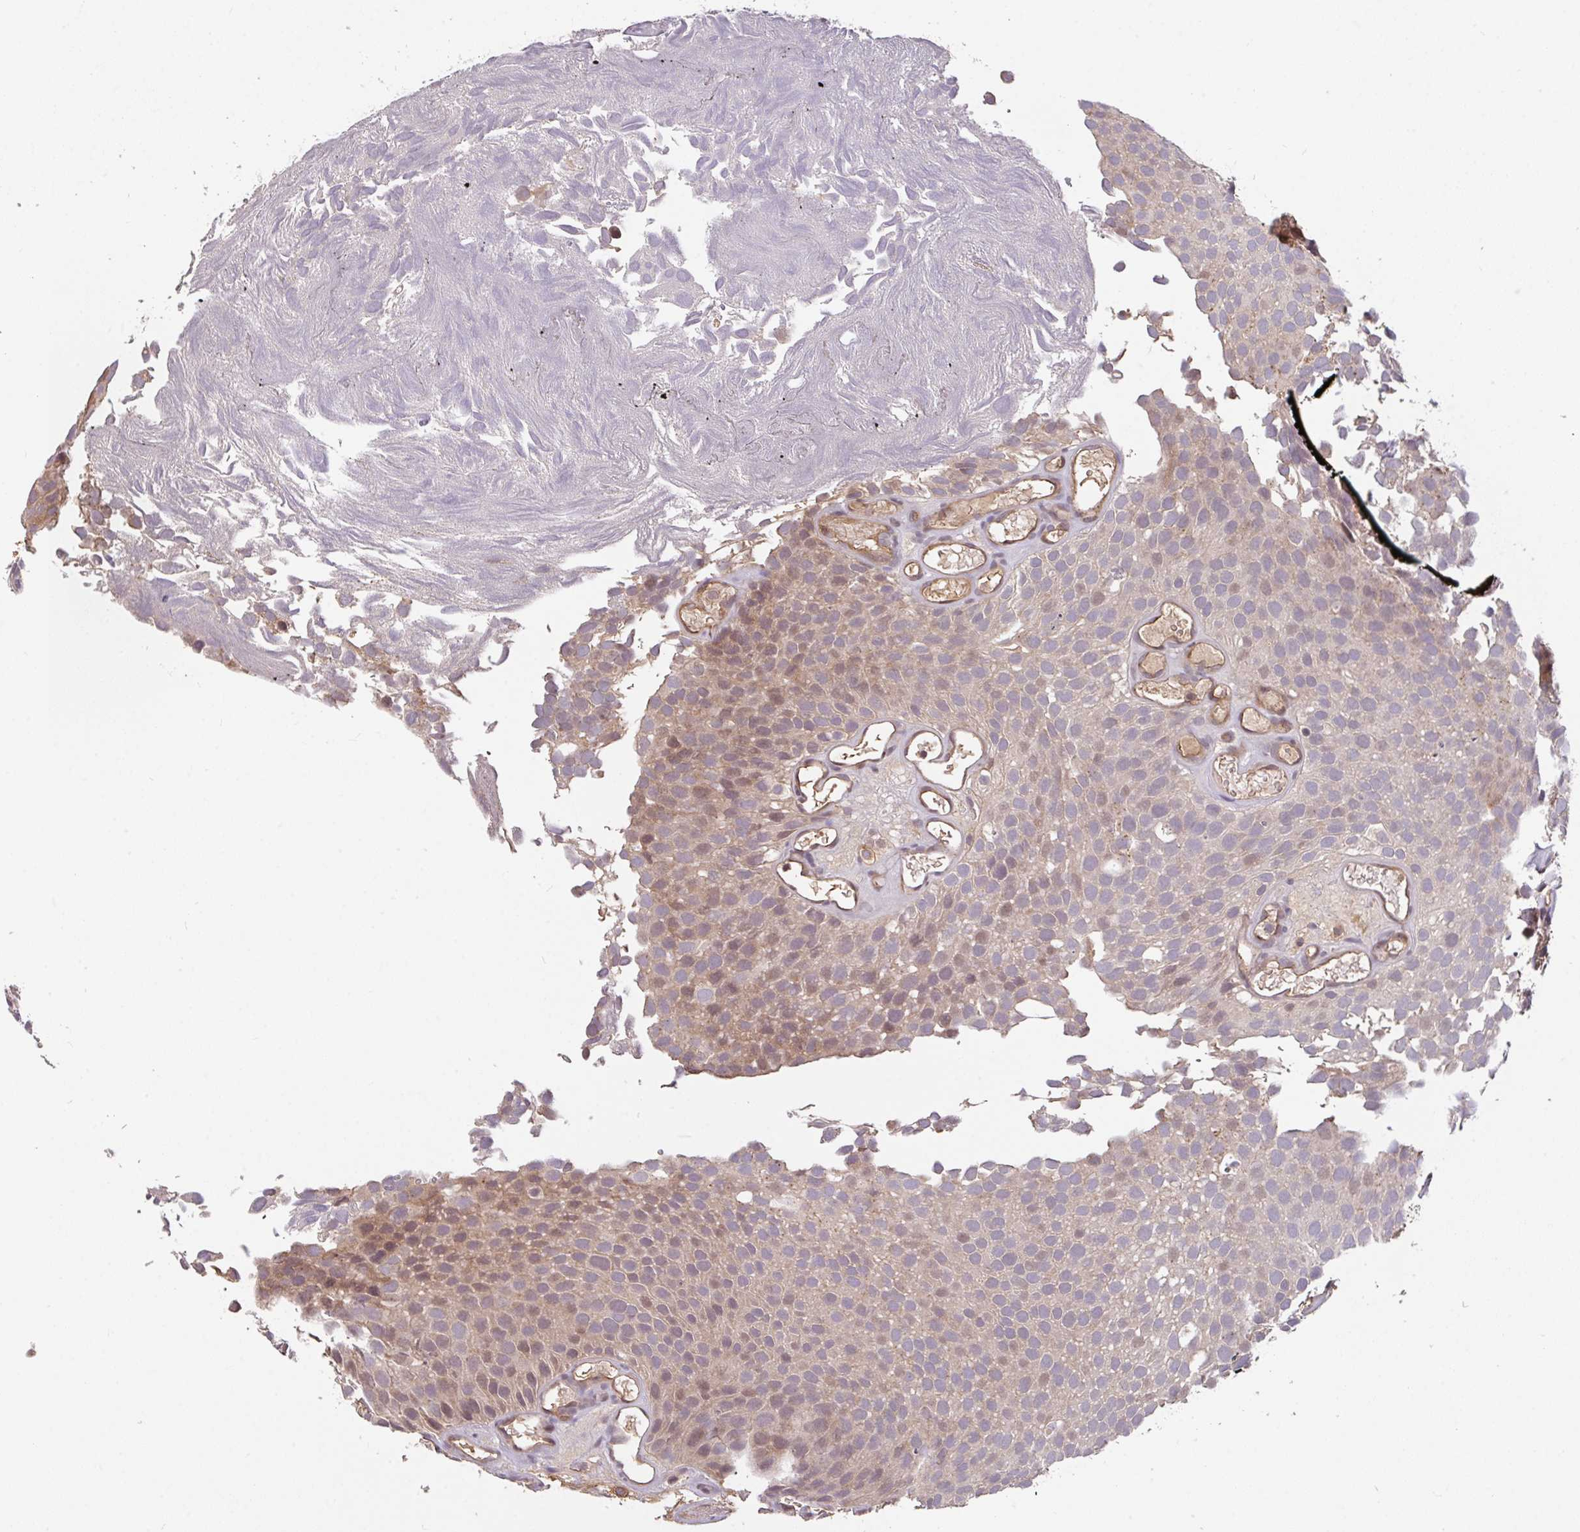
{"staining": {"intensity": "weak", "quantity": "<25%", "location": "cytoplasmic/membranous,nuclear"}, "tissue": "urothelial cancer", "cell_type": "Tumor cells", "image_type": "cancer", "snomed": [{"axis": "morphology", "description": "Urothelial carcinoma, Low grade"}, {"axis": "topography", "description": "Urinary bladder"}], "caption": "DAB (3,3'-diaminobenzidine) immunohistochemical staining of human low-grade urothelial carcinoma reveals no significant positivity in tumor cells. (Stains: DAB immunohistochemistry (IHC) with hematoxylin counter stain, Microscopy: brightfield microscopy at high magnification).", "gene": "FCER1A", "patient": {"sex": "male", "age": 89}}